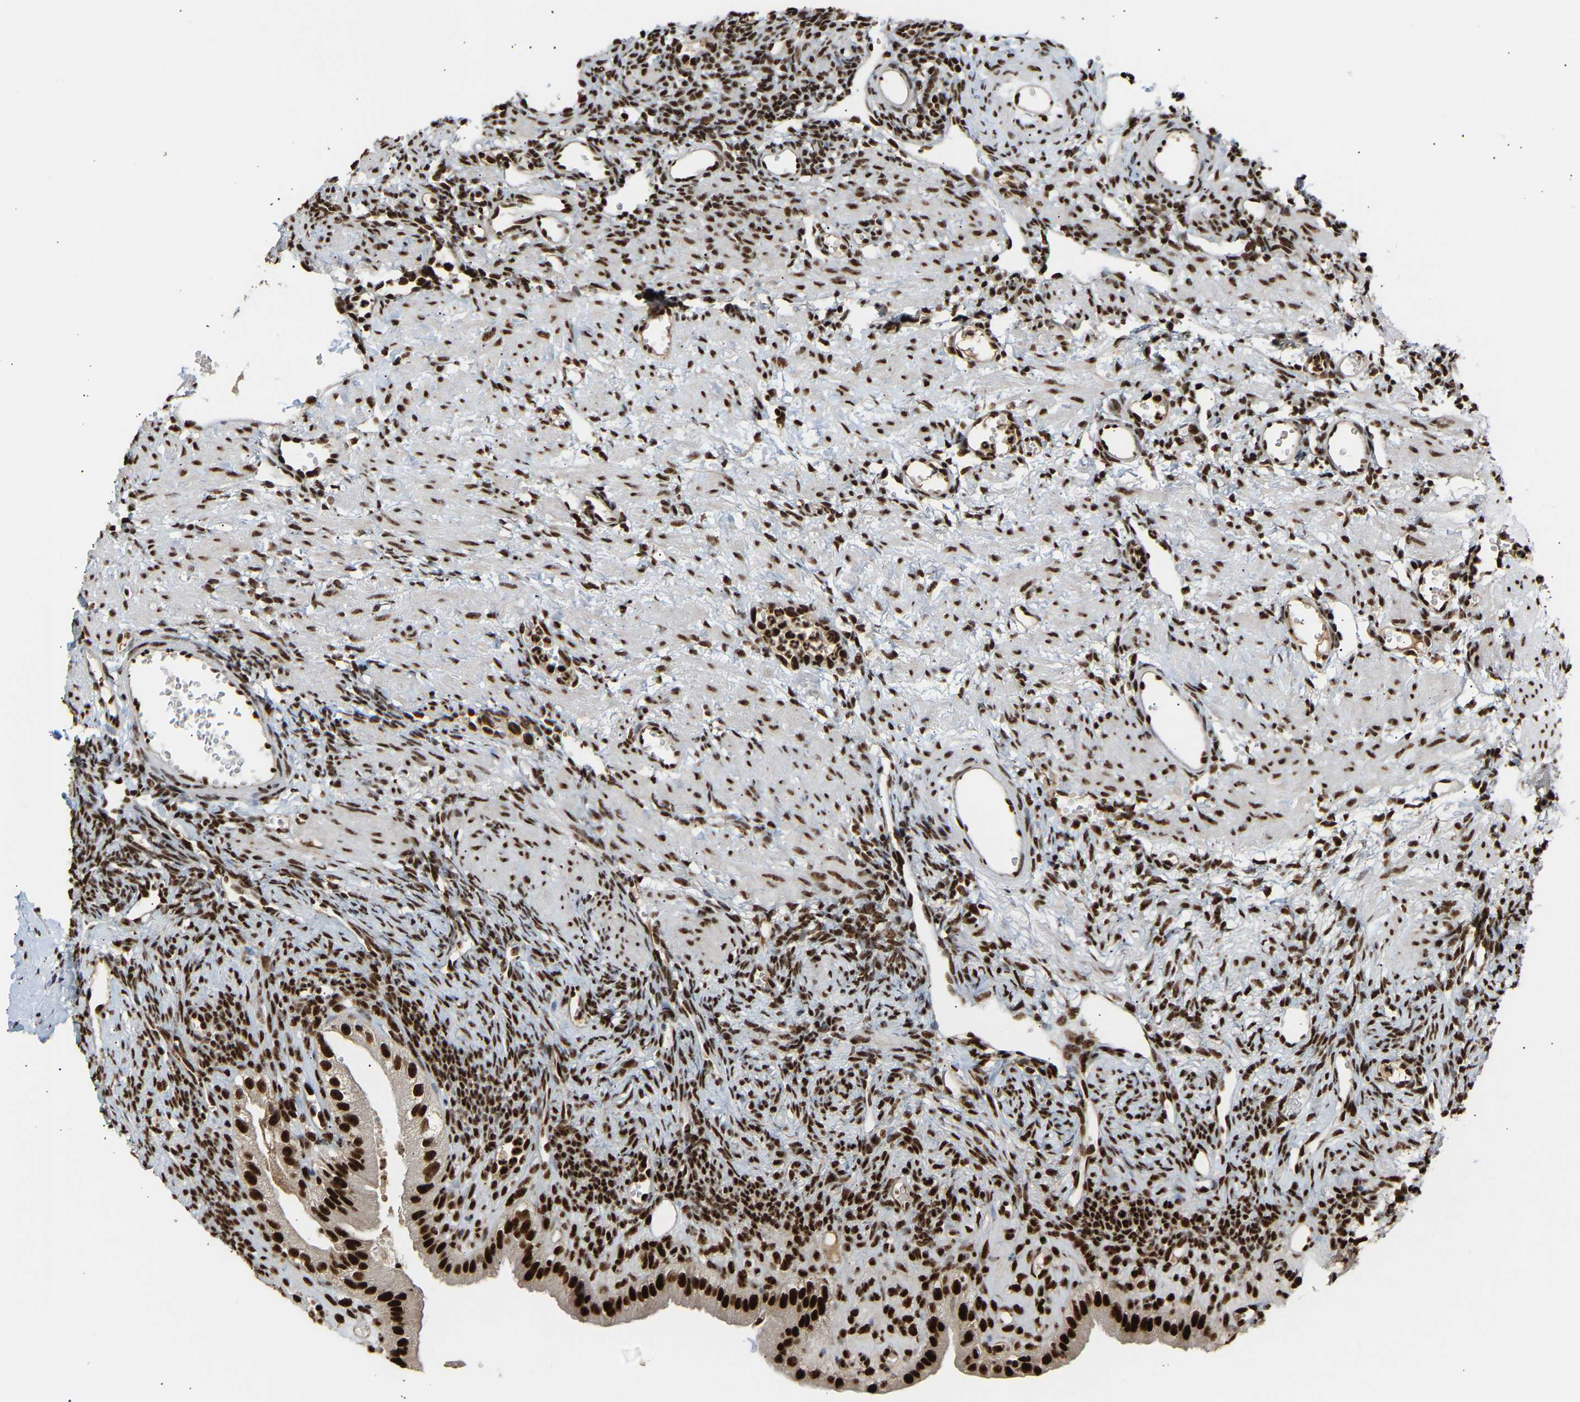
{"staining": {"intensity": "strong", "quantity": ">75%", "location": "nuclear"}, "tissue": "ovary", "cell_type": "Follicle cells", "image_type": "normal", "snomed": [{"axis": "morphology", "description": "Normal tissue, NOS"}, {"axis": "topography", "description": "Ovary"}], "caption": "Follicle cells demonstrate high levels of strong nuclear staining in approximately >75% of cells in benign ovary. (Brightfield microscopy of DAB IHC at high magnification).", "gene": "ALYREF", "patient": {"sex": "female", "age": 33}}